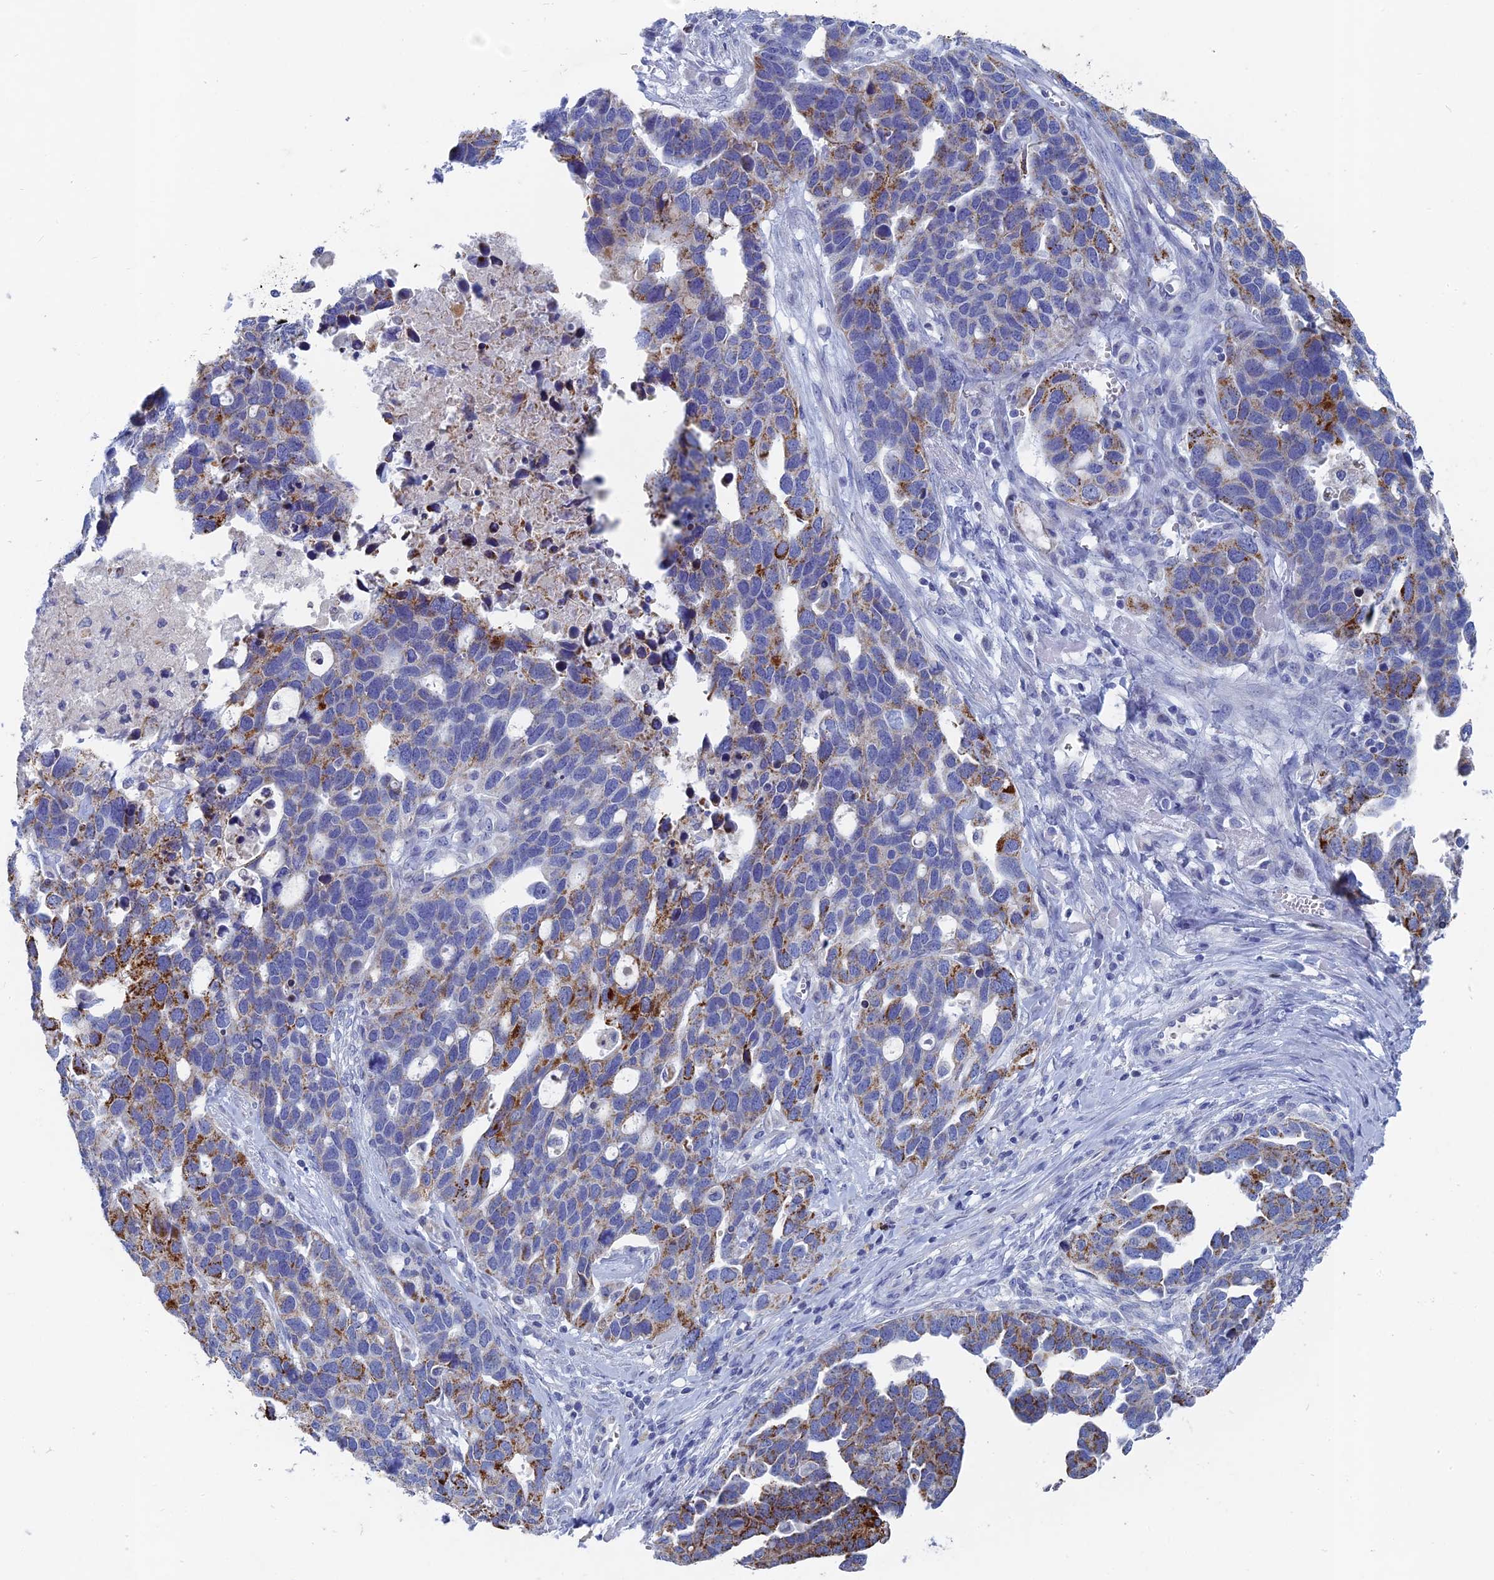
{"staining": {"intensity": "moderate", "quantity": "25%-75%", "location": "cytoplasmic/membranous"}, "tissue": "ovarian cancer", "cell_type": "Tumor cells", "image_type": "cancer", "snomed": [{"axis": "morphology", "description": "Cystadenocarcinoma, serous, NOS"}, {"axis": "topography", "description": "Ovary"}], "caption": "Ovarian cancer (serous cystadenocarcinoma) was stained to show a protein in brown. There is medium levels of moderate cytoplasmic/membranous positivity in approximately 25%-75% of tumor cells. (DAB IHC, brown staining for protein, blue staining for nuclei).", "gene": "HIGD1A", "patient": {"sex": "female", "age": 54}}